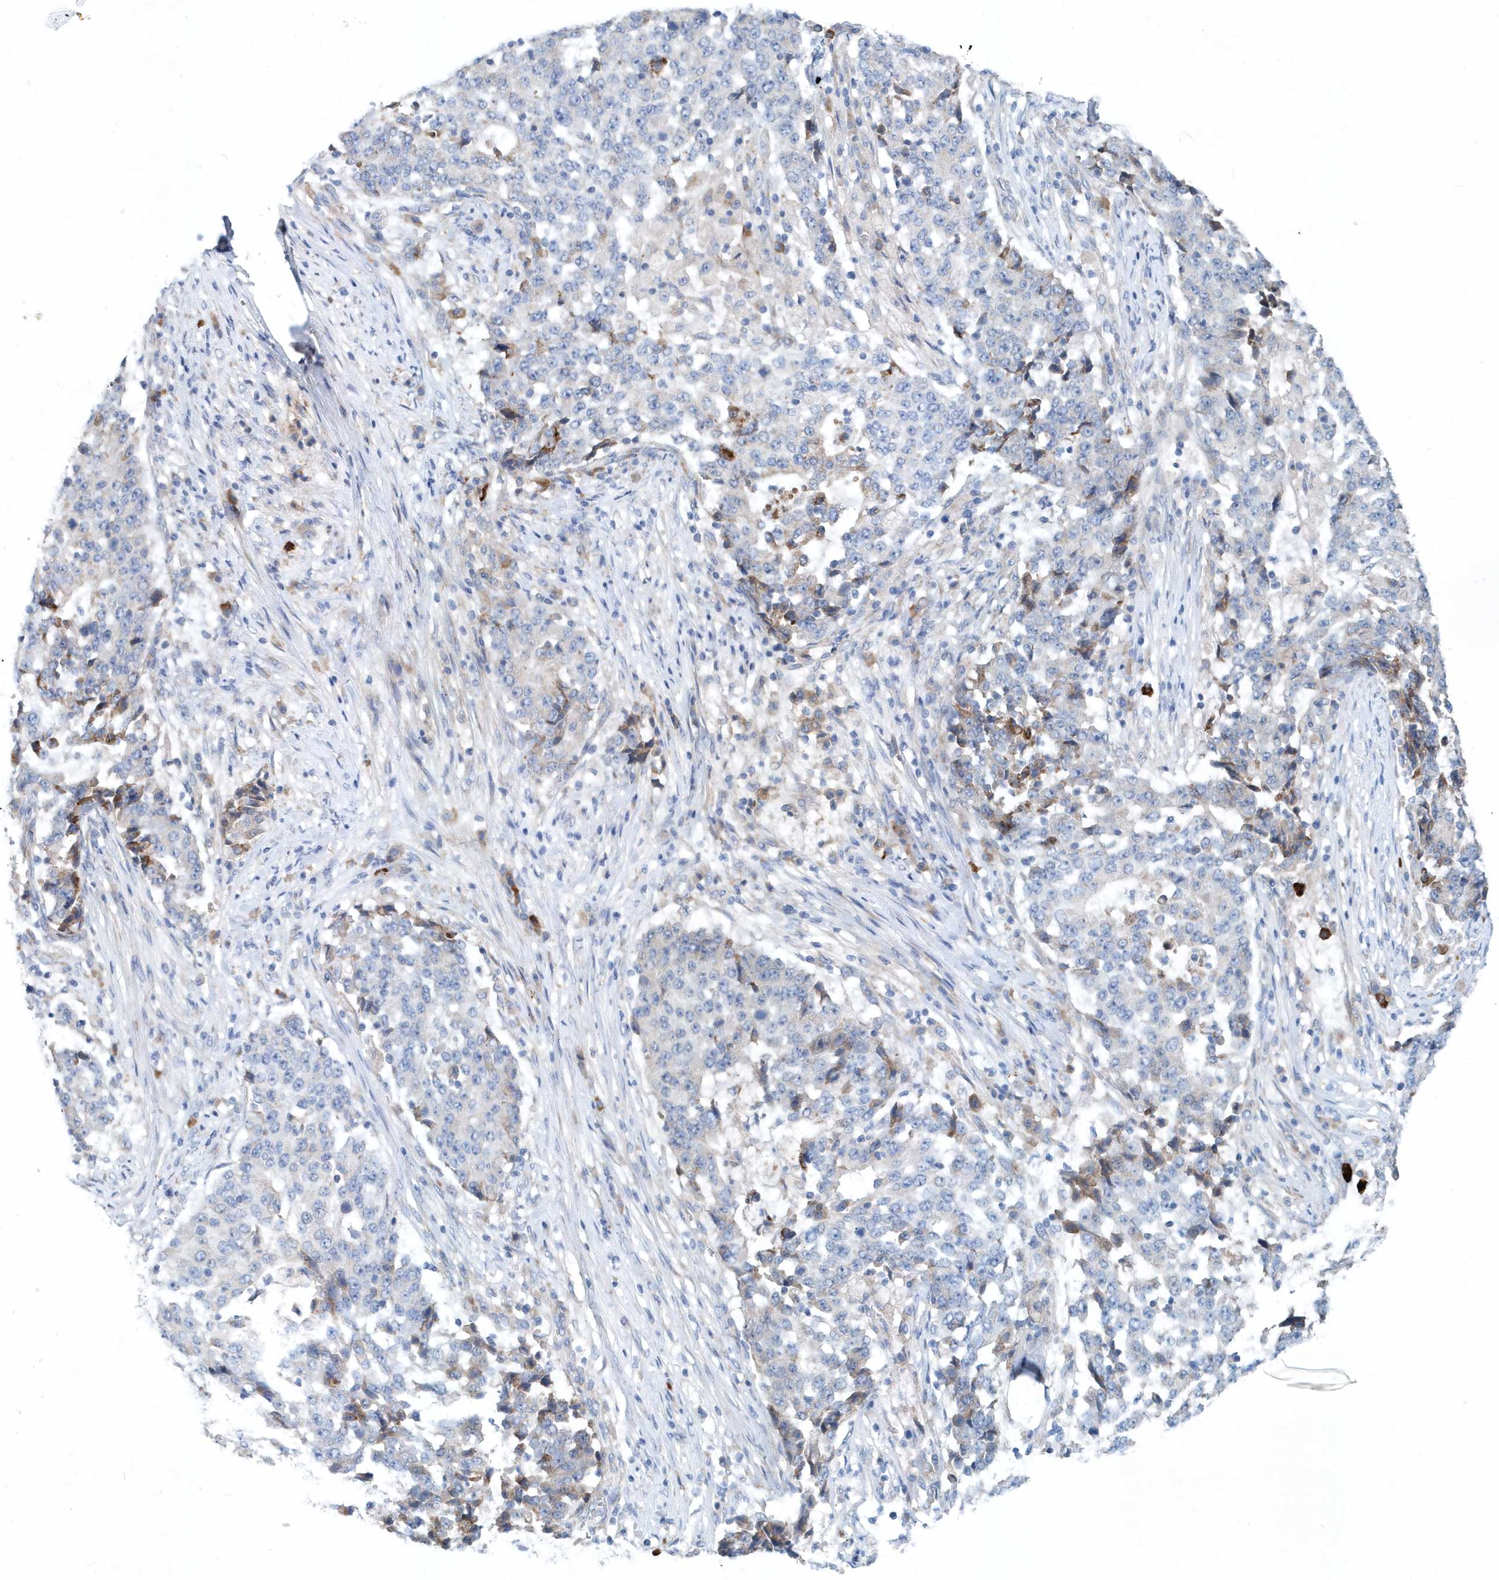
{"staining": {"intensity": "negative", "quantity": "none", "location": "none"}, "tissue": "stomach cancer", "cell_type": "Tumor cells", "image_type": "cancer", "snomed": [{"axis": "morphology", "description": "Adenocarcinoma, NOS"}, {"axis": "topography", "description": "Stomach"}], "caption": "This photomicrograph is of stomach cancer (adenocarcinoma) stained with immunohistochemistry (IHC) to label a protein in brown with the nuclei are counter-stained blue. There is no positivity in tumor cells. The staining is performed using DAB brown chromogen with nuclei counter-stained in using hematoxylin.", "gene": "PFN2", "patient": {"sex": "male", "age": 59}}